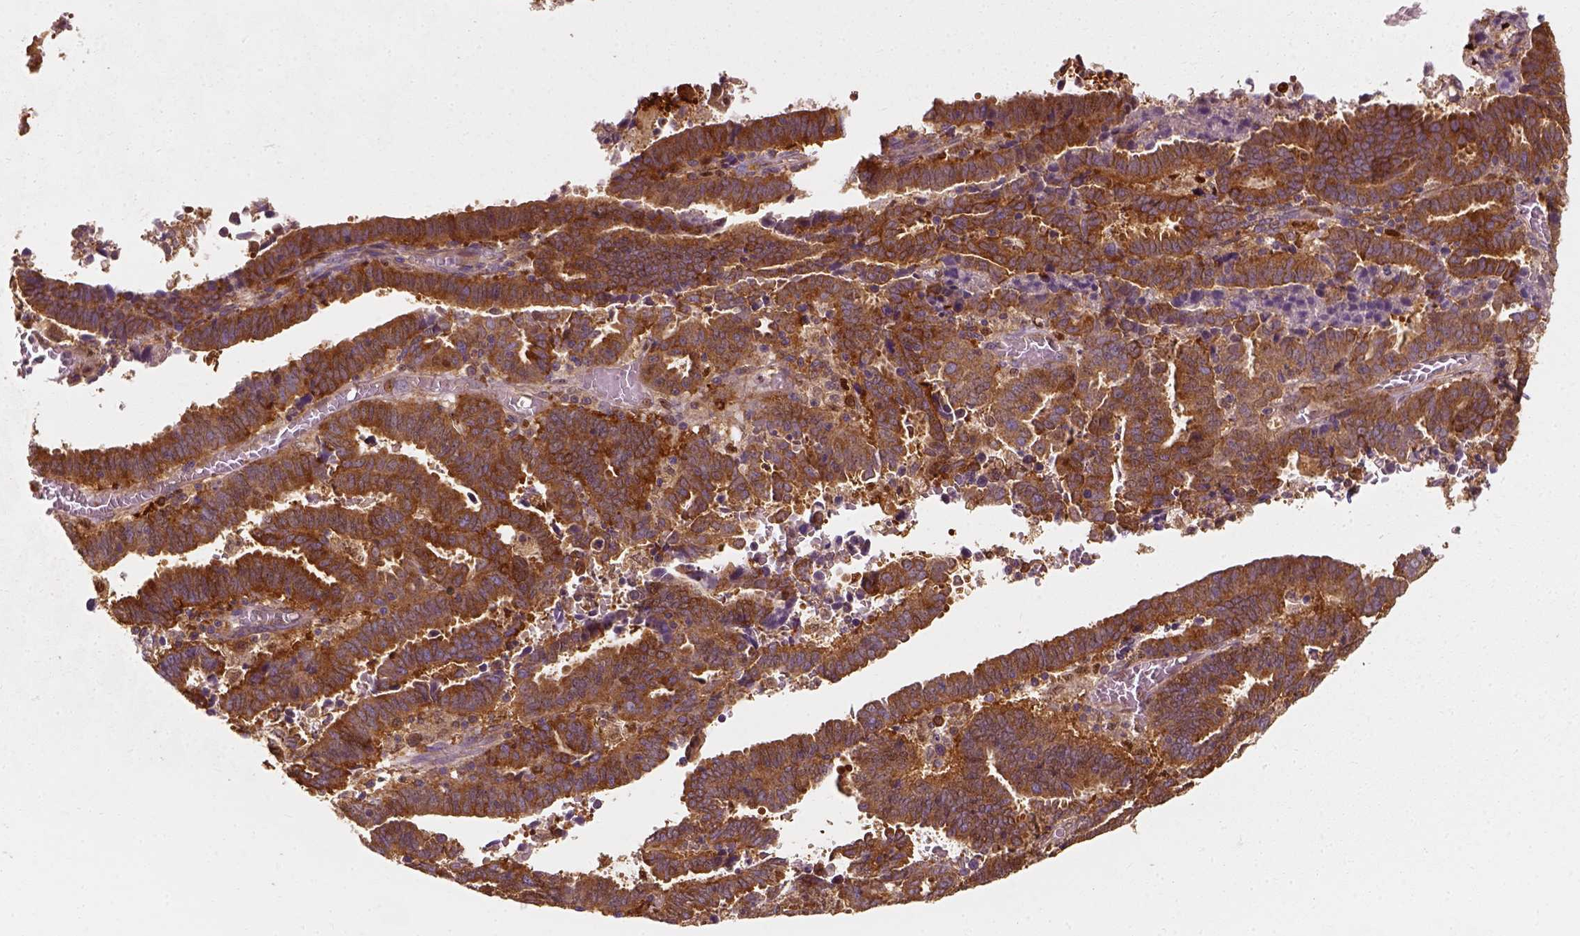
{"staining": {"intensity": "strong", "quantity": ">75%", "location": "cytoplasmic/membranous"}, "tissue": "endometrial cancer", "cell_type": "Tumor cells", "image_type": "cancer", "snomed": [{"axis": "morphology", "description": "Adenocarcinoma, NOS"}, {"axis": "topography", "description": "Uterus"}], "caption": "Protein staining of endometrial adenocarcinoma tissue reveals strong cytoplasmic/membranous staining in about >75% of tumor cells.", "gene": "SQSTM1", "patient": {"sex": "female", "age": 83}}